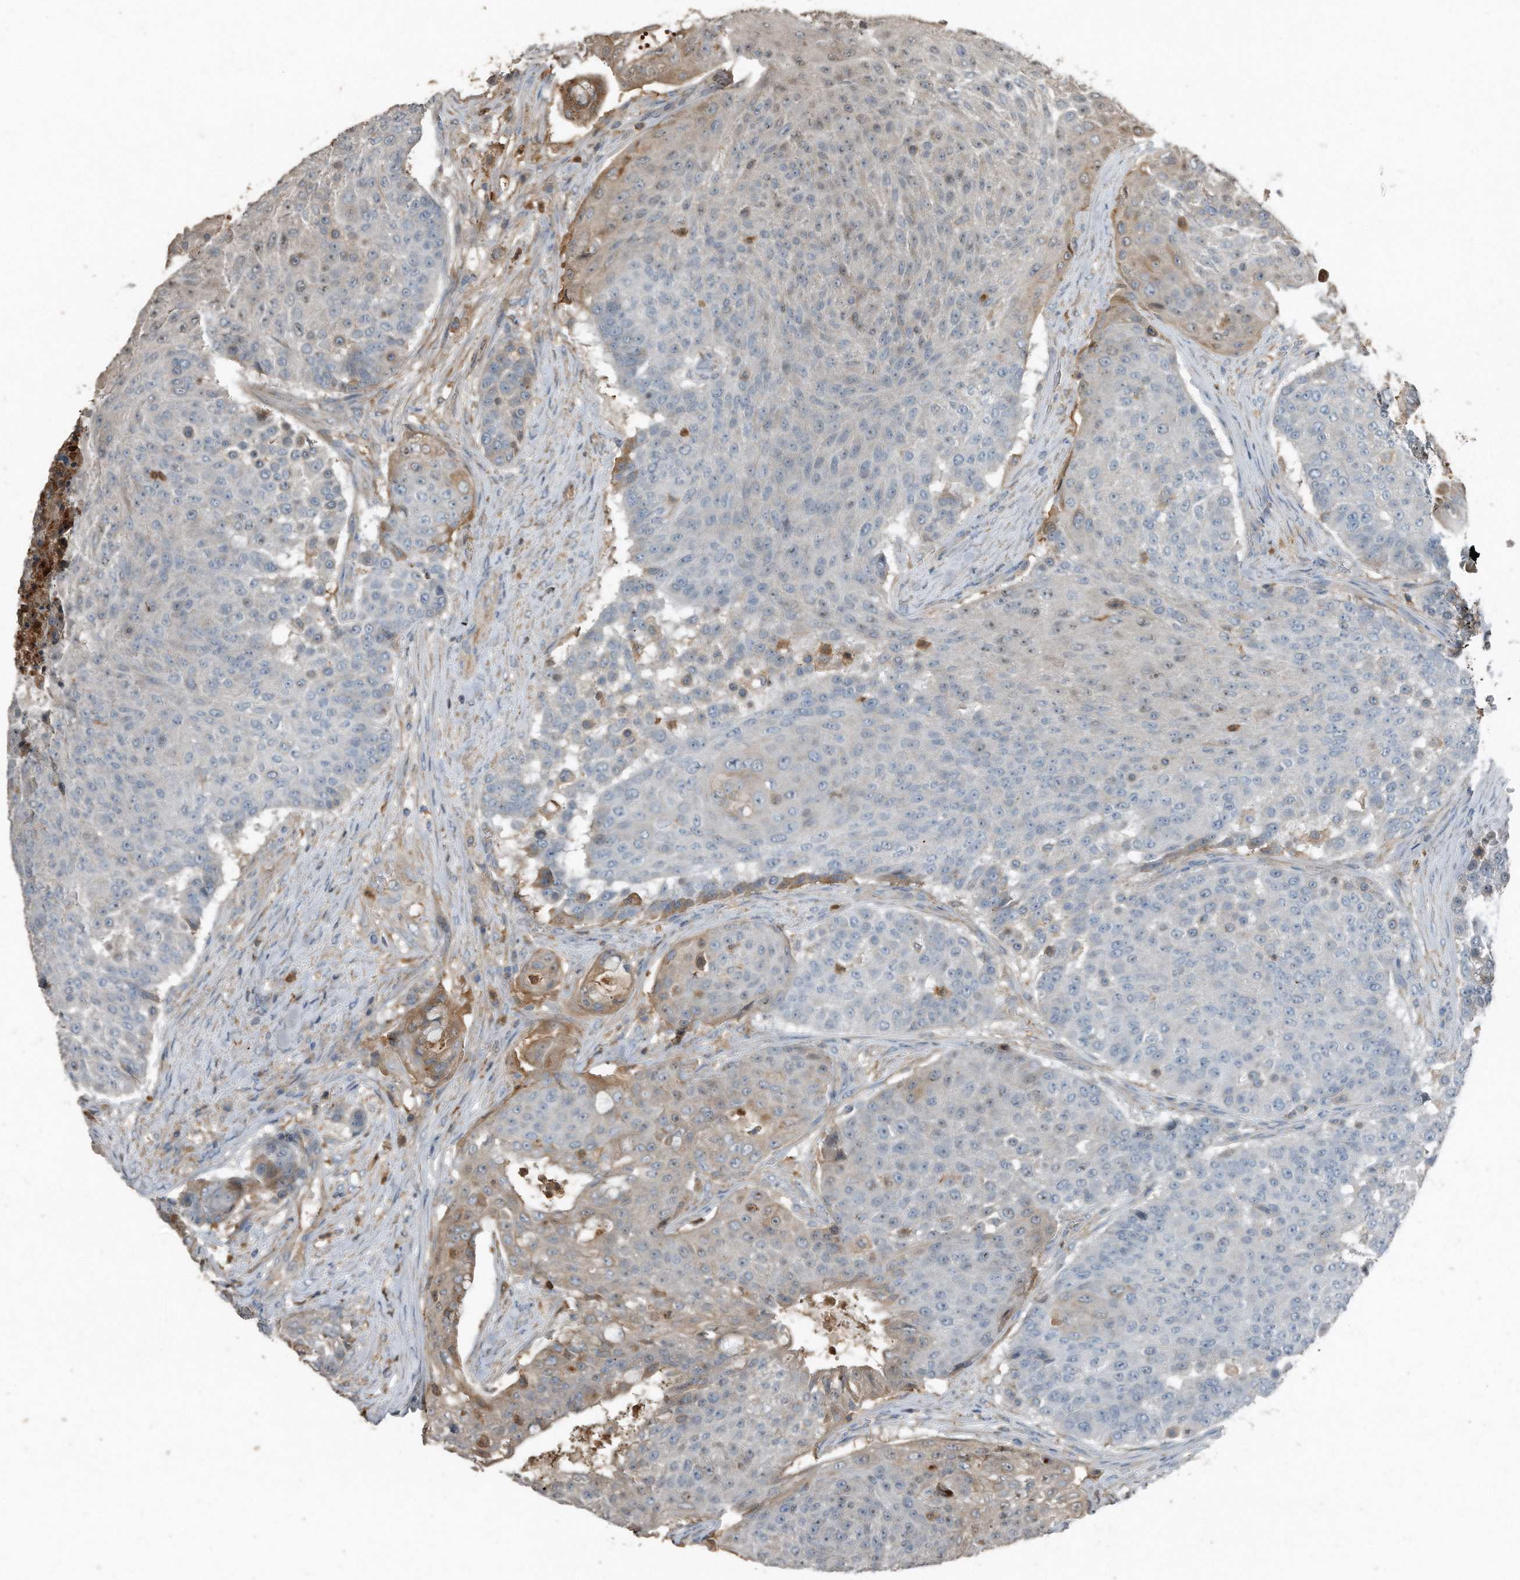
{"staining": {"intensity": "moderate", "quantity": "<25%", "location": "cytoplasmic/membranous"}, "tissue": "urothelial cancer", "cell_type": "Tumor cells", "image_type": "cancer", "snomed": [{"axis": "morphology", "description": "Urothelial carcinoma, High grade"}, {"axis": "topography", "description": "Urinary bladder"}], "caption": "Protein staining shows moderate cytoplasmic/membranous expression in approximately <25% of tumor cells in urothelial carcinoma (high-grade).", "gene": "C9", "patient": {"sex": "female", "age": 63}}